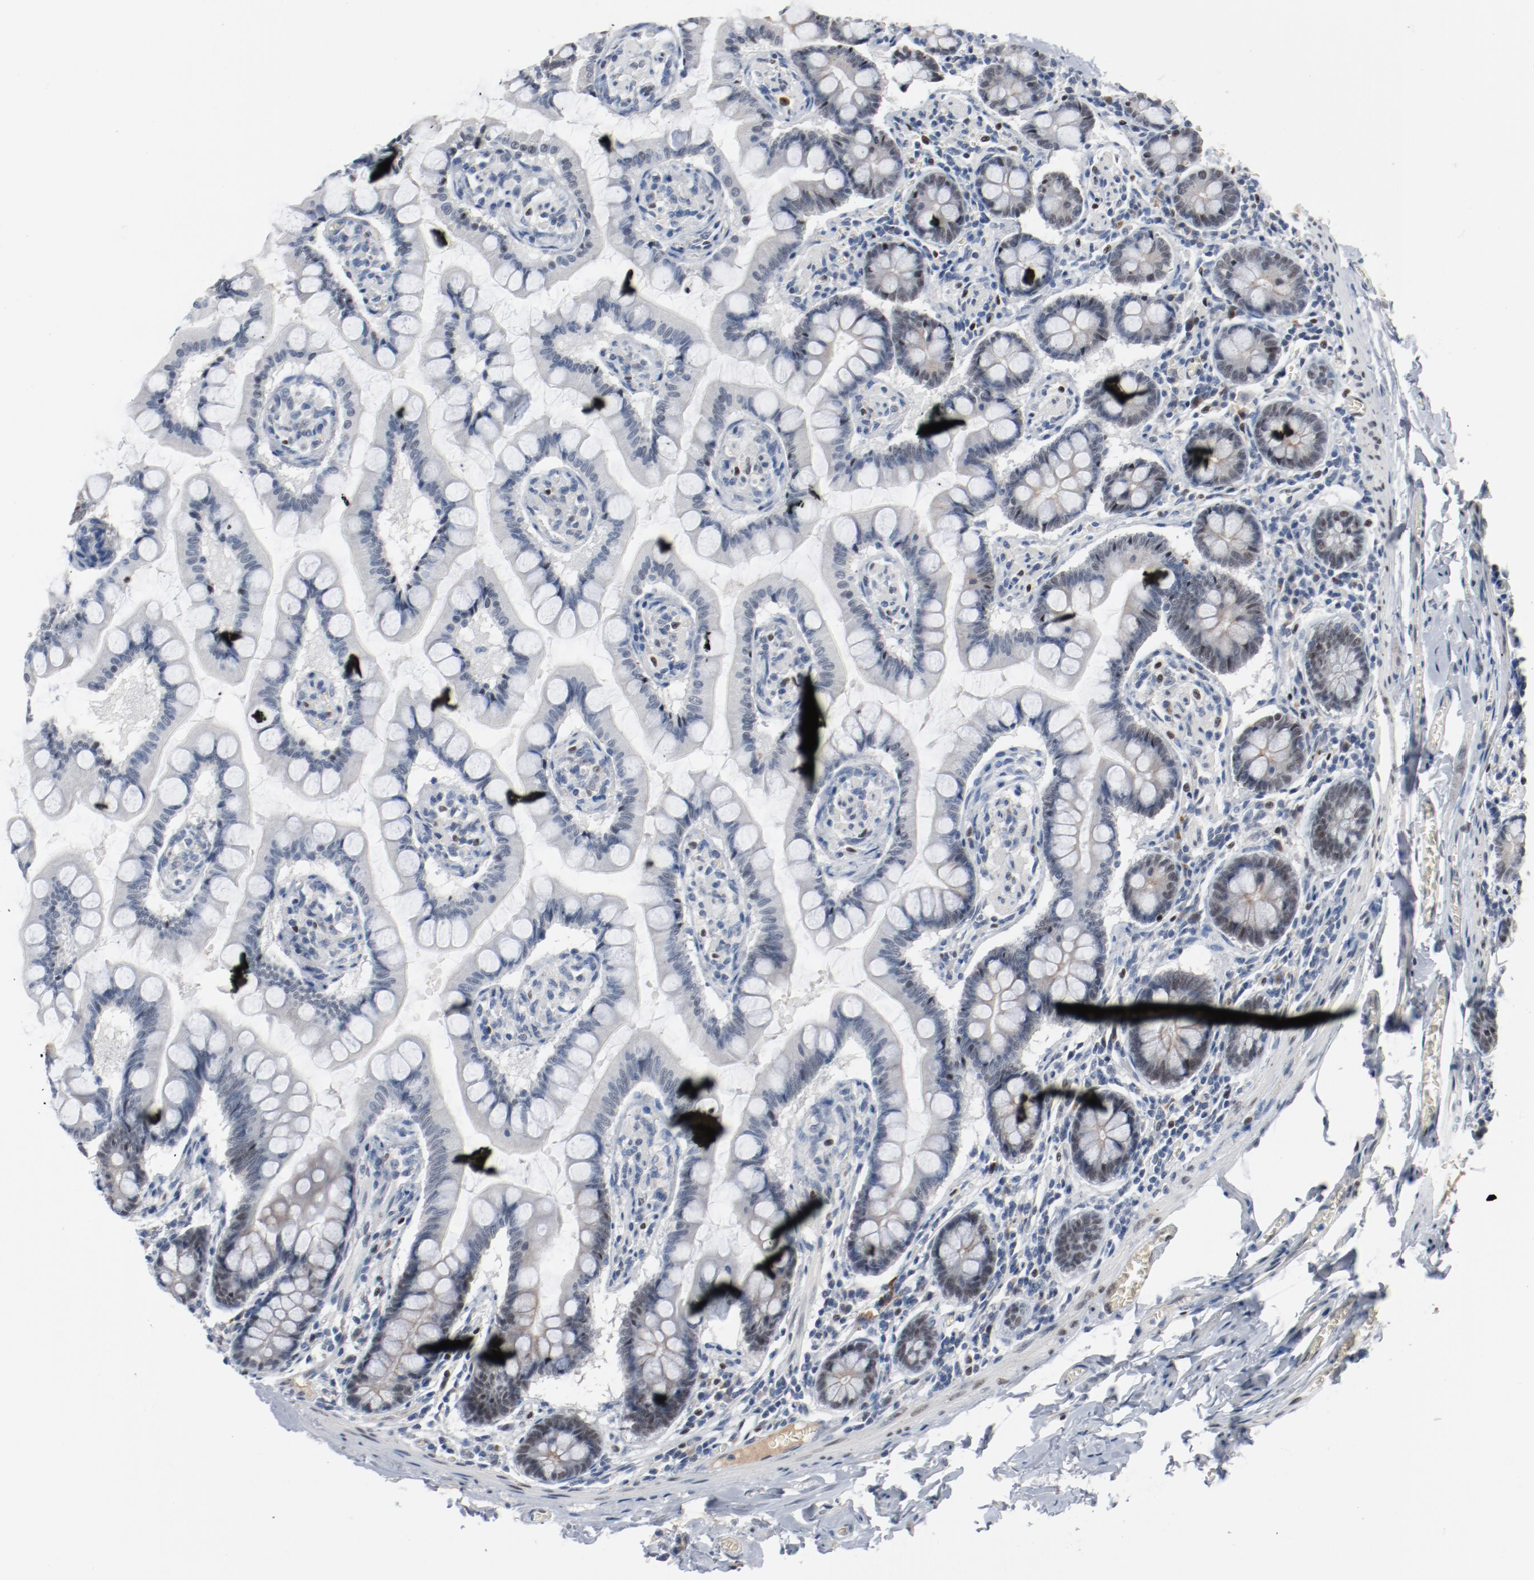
{"staining": {"intensity": "weak", "quantity": "<25%", "location": "nuclear"}, "tissue": "small intestine", "cell_type": "Glandular cells", "image_type": "normal", "snomed": [{"axis": "morphology", "description": "Normal tissue, NOS"}, {"axis": "topography", "description": "Small intestine"}], "caption": "Immunohistochemistry histopathology image of normal human small intestine stained for a protein (brown), which shows no positivity in glandular cells. (DAB immunohistochemistry (IHC) visualized using brightfield microscopy, high magnification).", "gene": "ENSG00000285708", "patient": {"sex": "male", "age": 41}}